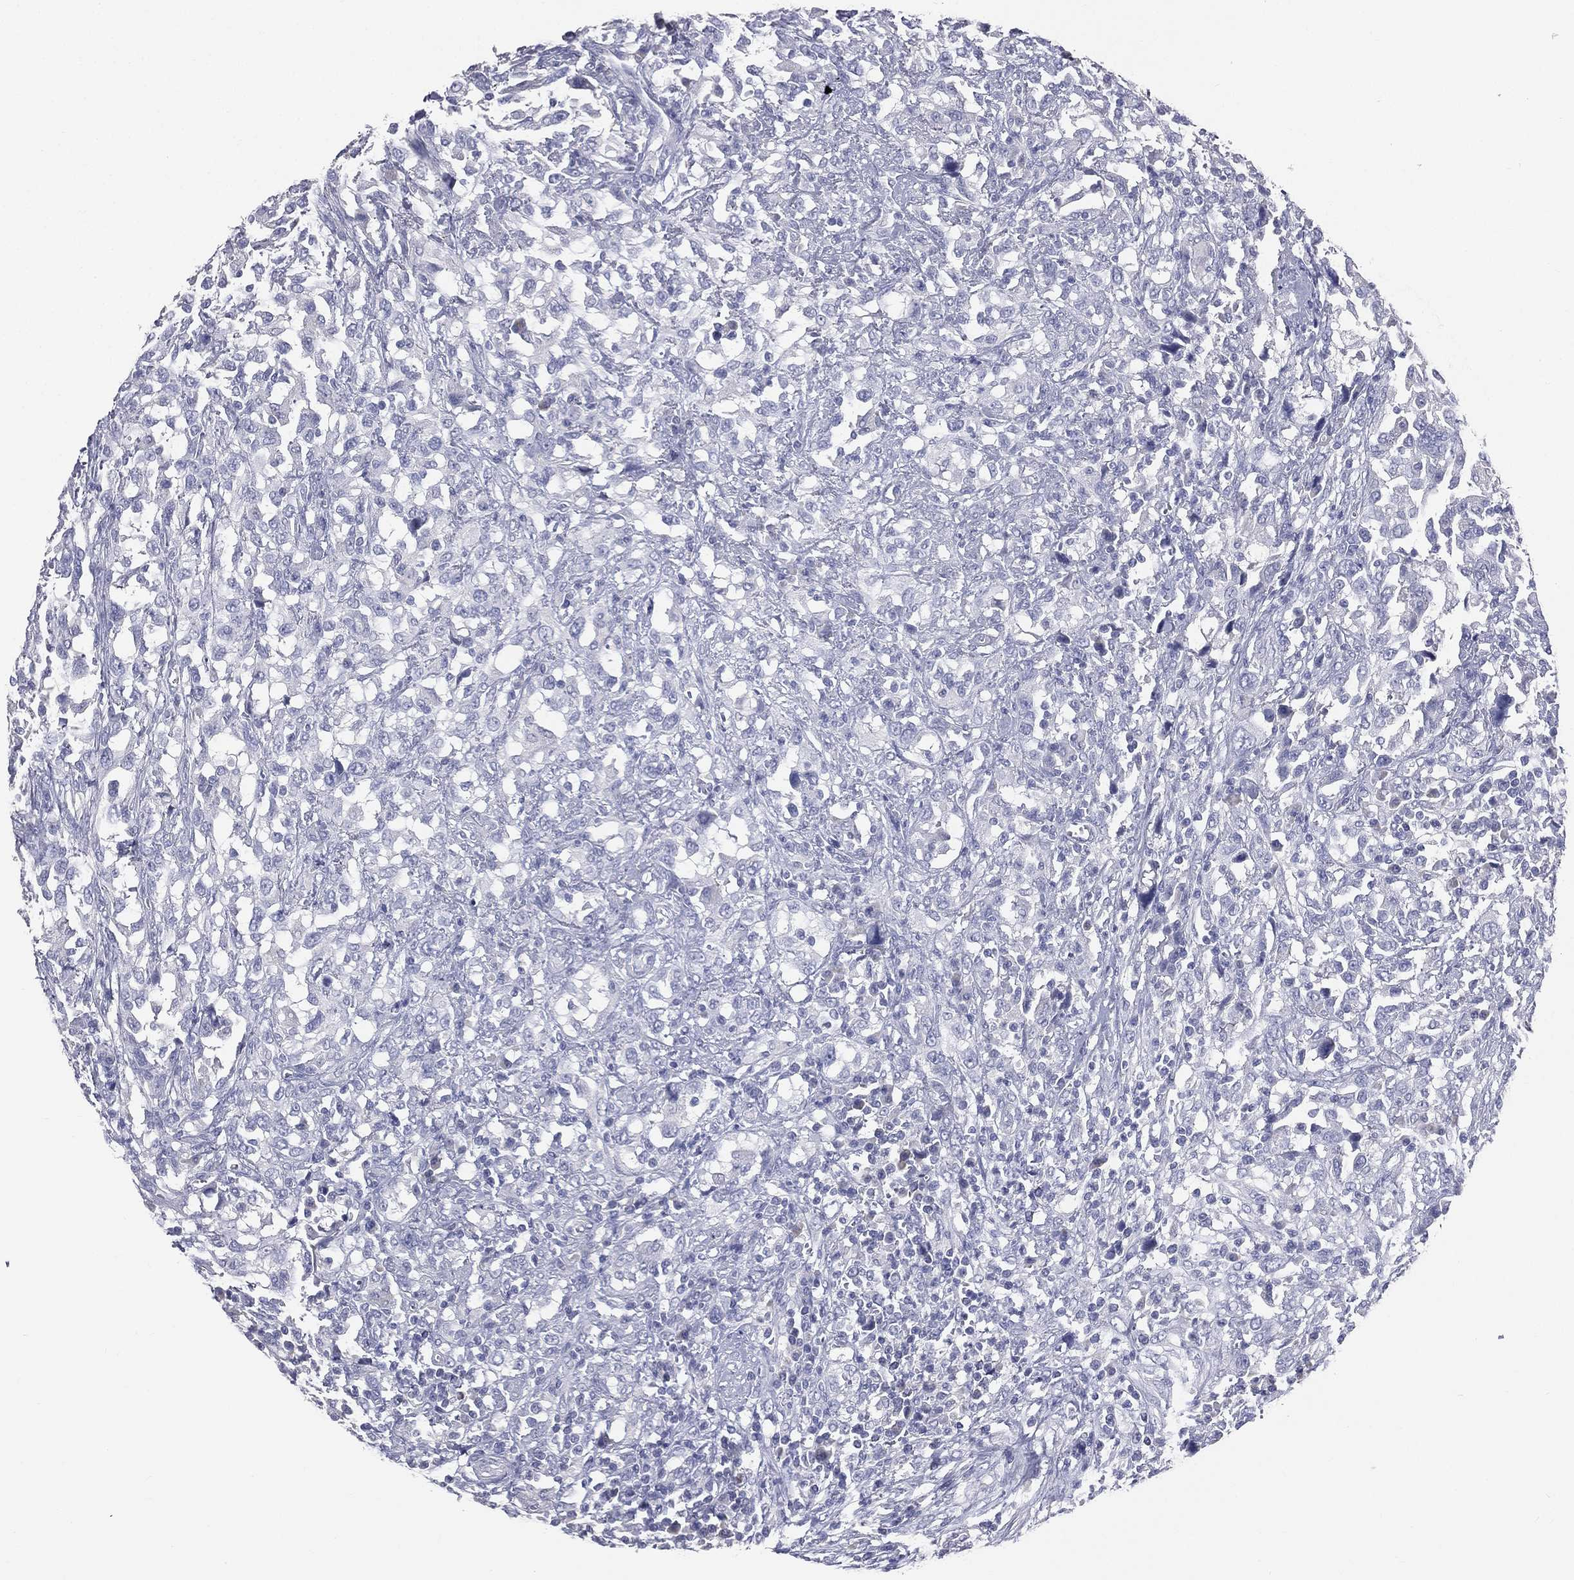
{"staining": {"intensity": "negative", "quantity": "none", "location": "none"}, "tissue": "urothelial cancer", "cell_type": "Tumor cells", "image_type": "cancer", "snomed": [{"axis": "morphology", "description": "Urothelial carcinoma, NOS"}, {"axis": "morphology", "description": "Urothelial carcinoma, High grade"}, {"axis": "topography", "description": "Urinary bladder"}], "caption": "This is a histopathology image of immunohistochemistry (IHC) staining of urothelial cancer, which shows no expression in tumor cells.", "gene": "STK31", "patient": {"sex": "female", "age": 64}}